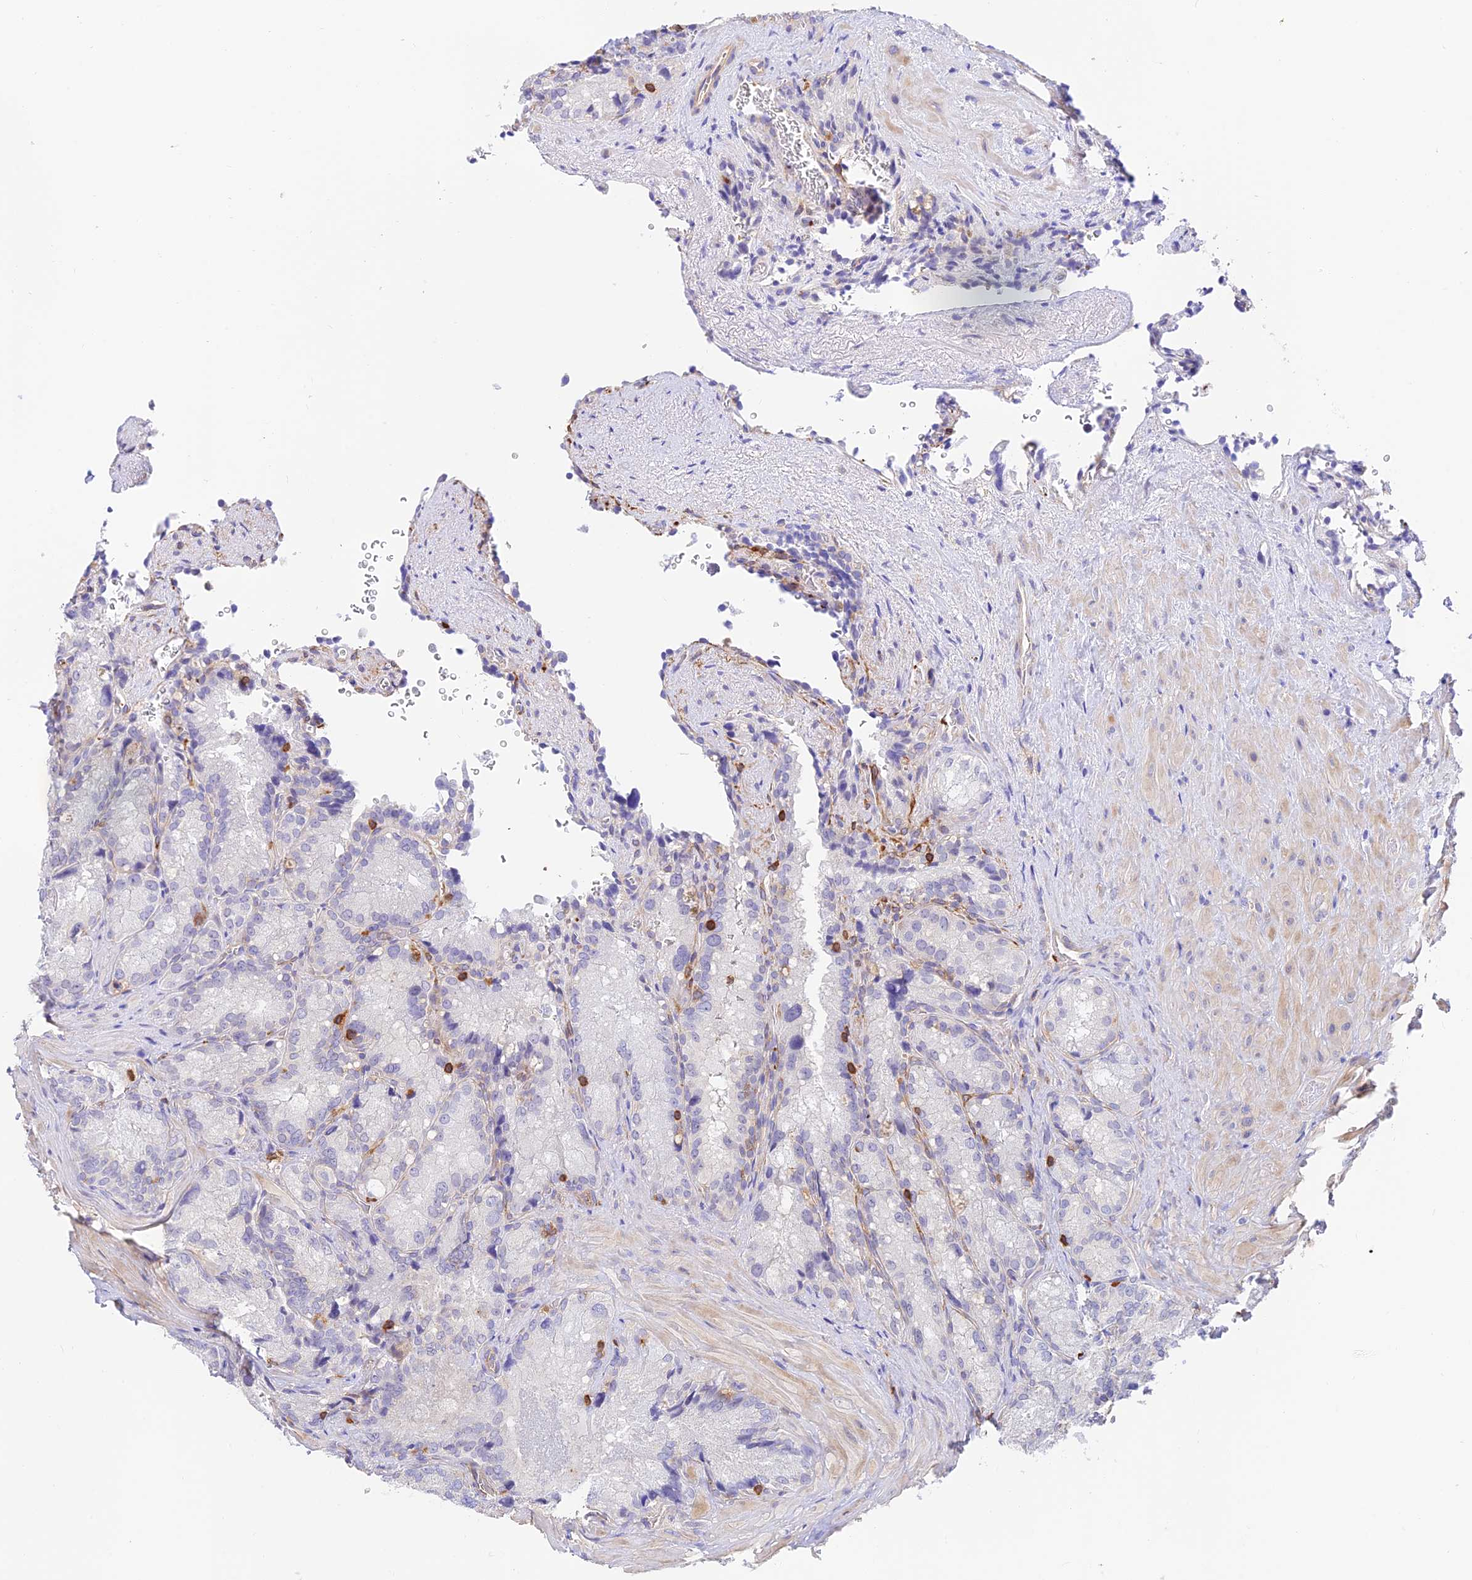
{"staining": {"intensity": "negative", "quantity": "none", "location": "none"}, "tissue": "seminal vesicle", "cell_type": "Glandular cells", "image_type": "normal", "snomed": [{"axis": "morphology", "description": "Normal tissue, NOS"}, {"axis": "topography", "description": "Seminal veicle"}], "caption": "The immunohistochemistry (IHC) micrograph has no significant staining in glandular cells of seminal vesicle.", "gene": "DENND1C", "patient": {"sex": "male", "age": 62}}